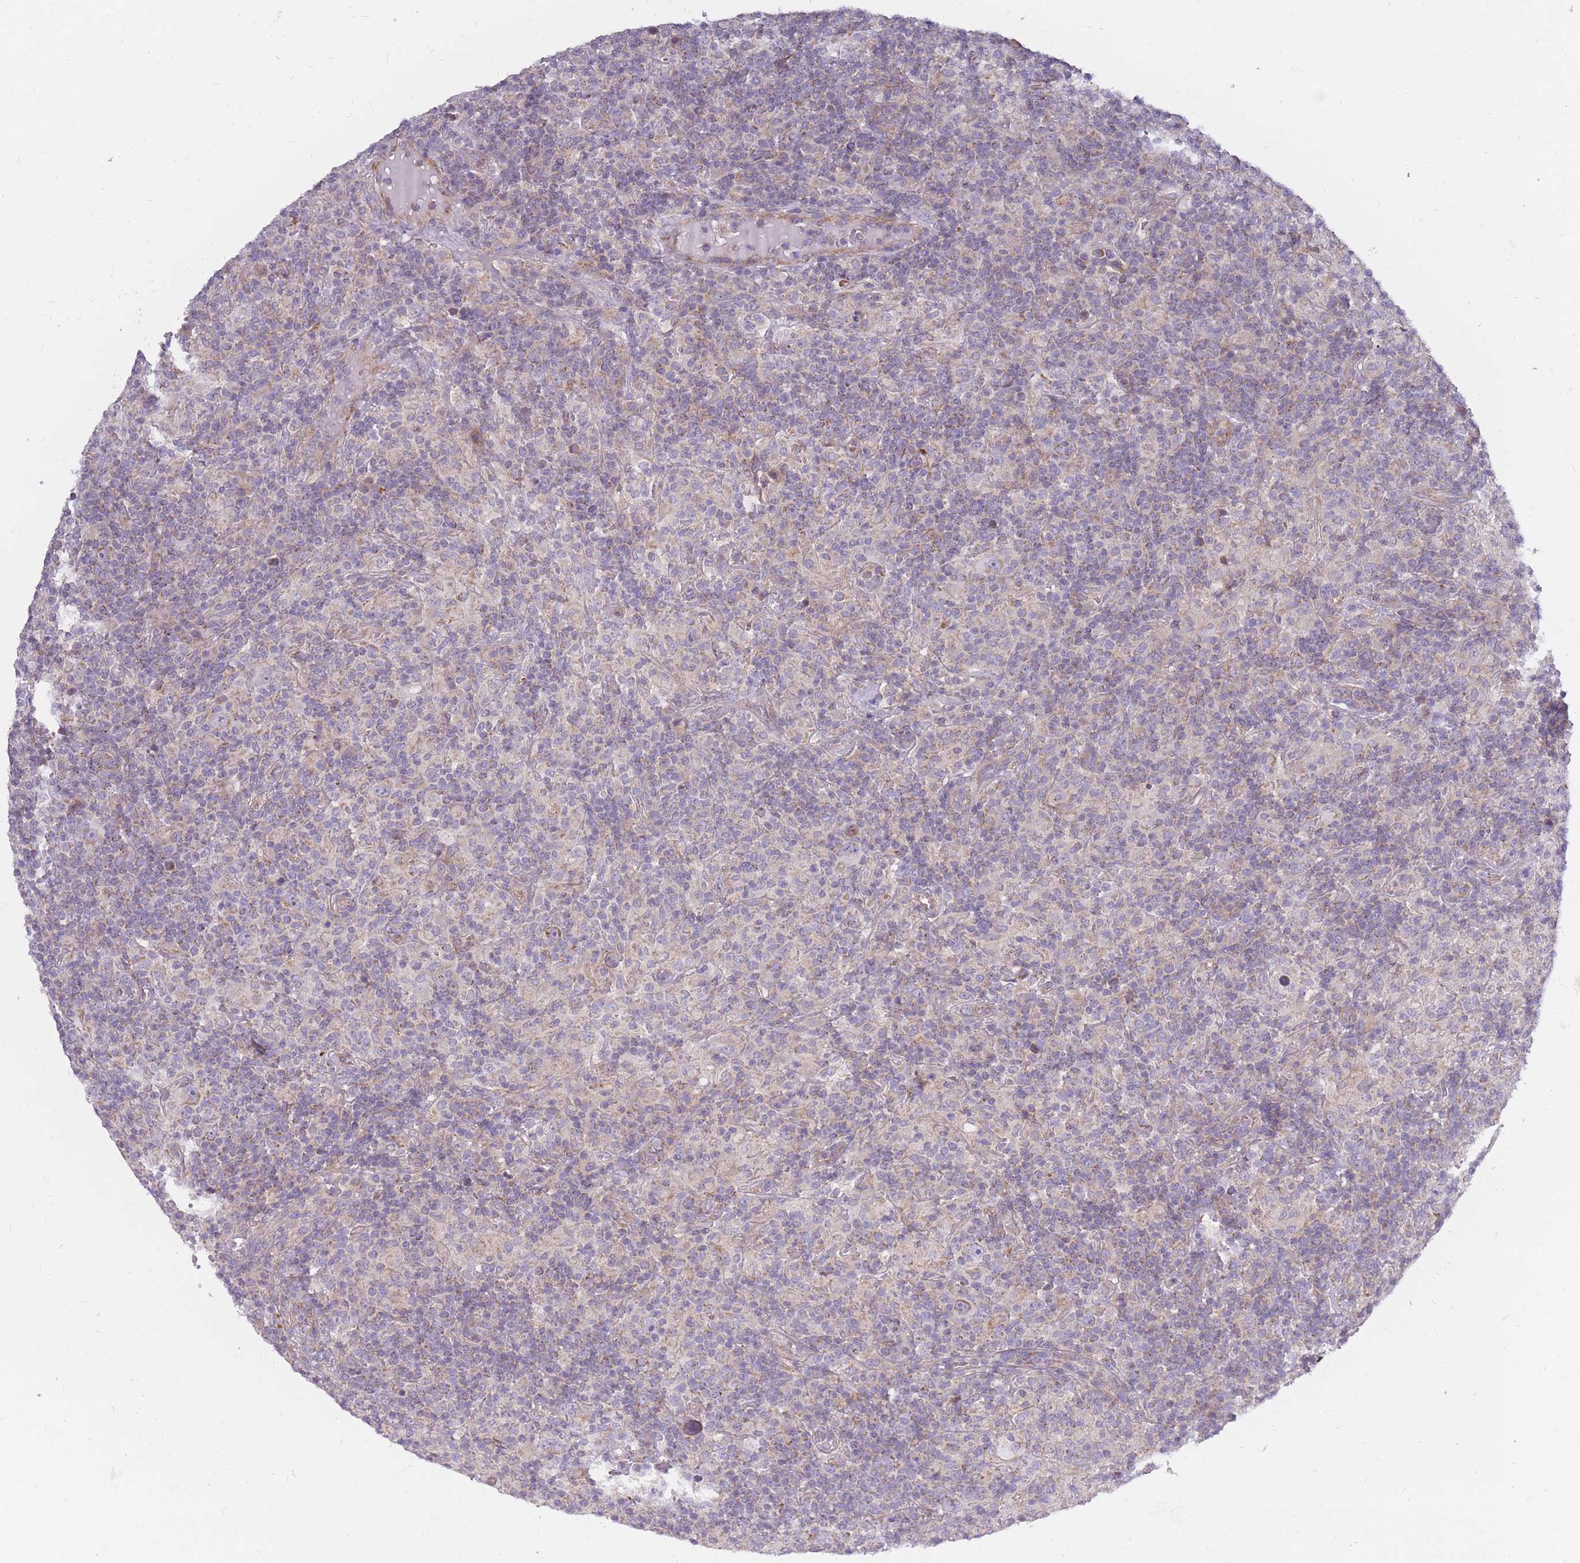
{"staining": {"intensity": "moderate", "quantity": "<25%", "location": "cytoplasmic/membranous"}, "tissue": "lymphoma", "cell_type": "Tumor cells", "image_type": "cancer", "snomed": [{"axis": "morphology", "description": "Hodgkin's disease, NOS"}, {"axis": "topography", "description": "Lymph node"}], "caption": "Moderate cytoplasmic/membranous expression is identified in approximately <25% of tumor cells in lymphoma.", "gene": "ALKBH4", "patient": {"sex": "male", "age": 70}}